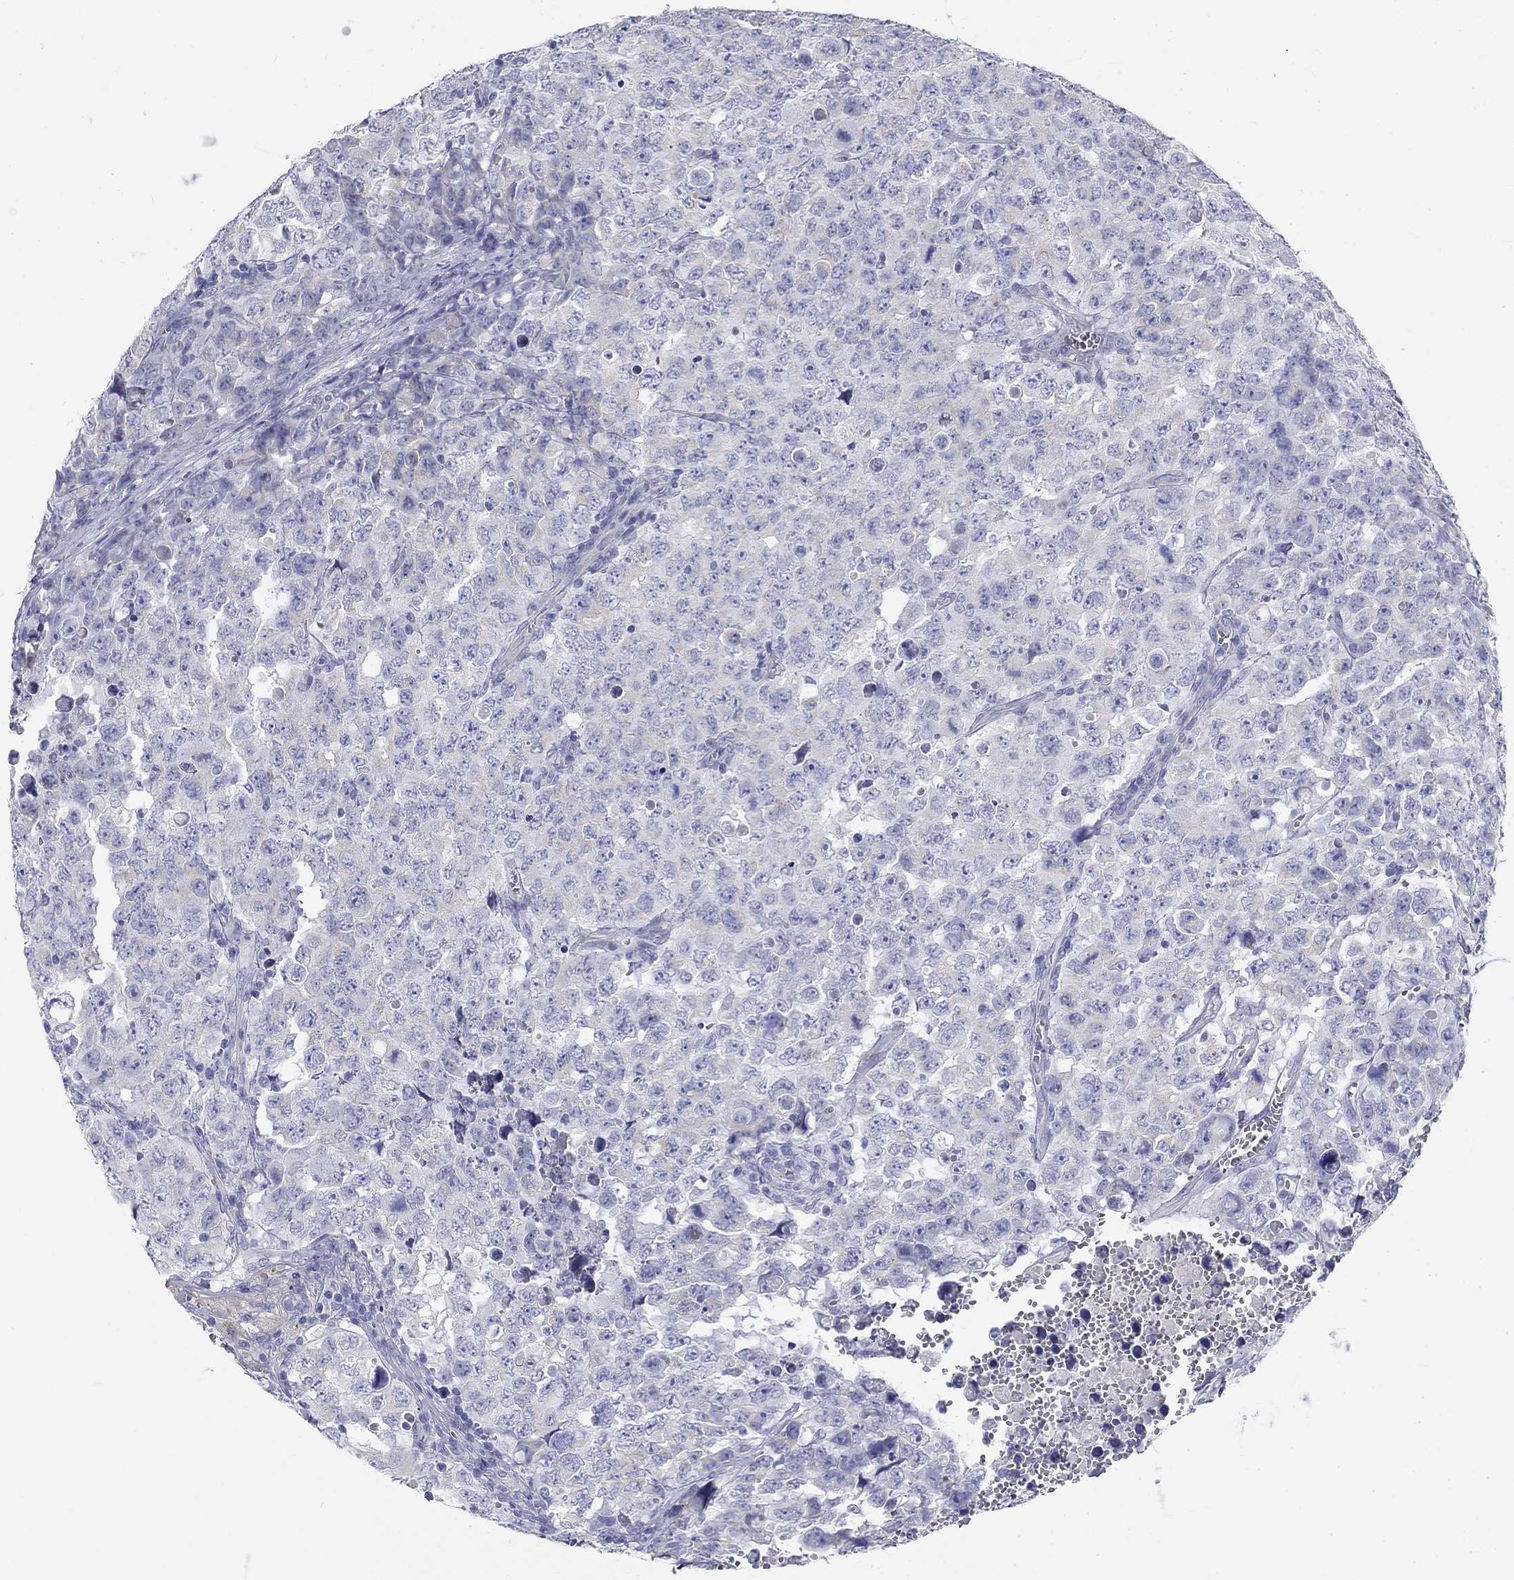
{"staining": {"intensity": "negative", "quantity": "none", "location": "none"}, "tissue": "testis cancer", "cell_type": "Tumor cells", "image_type": "cancer", "snomed": [{"axis": "morphology", "description": "Carcinoma, Embryonal, NOS"}, {"axis": "topography", "description": "Testis"}], "caption": "Photomicrograph shows no protein staining in tumor cells of testis cancer (embryonal carcinoma) tissue.", "gene": "GALNTL5", "patient": {"sex": "male", "age": 23}}